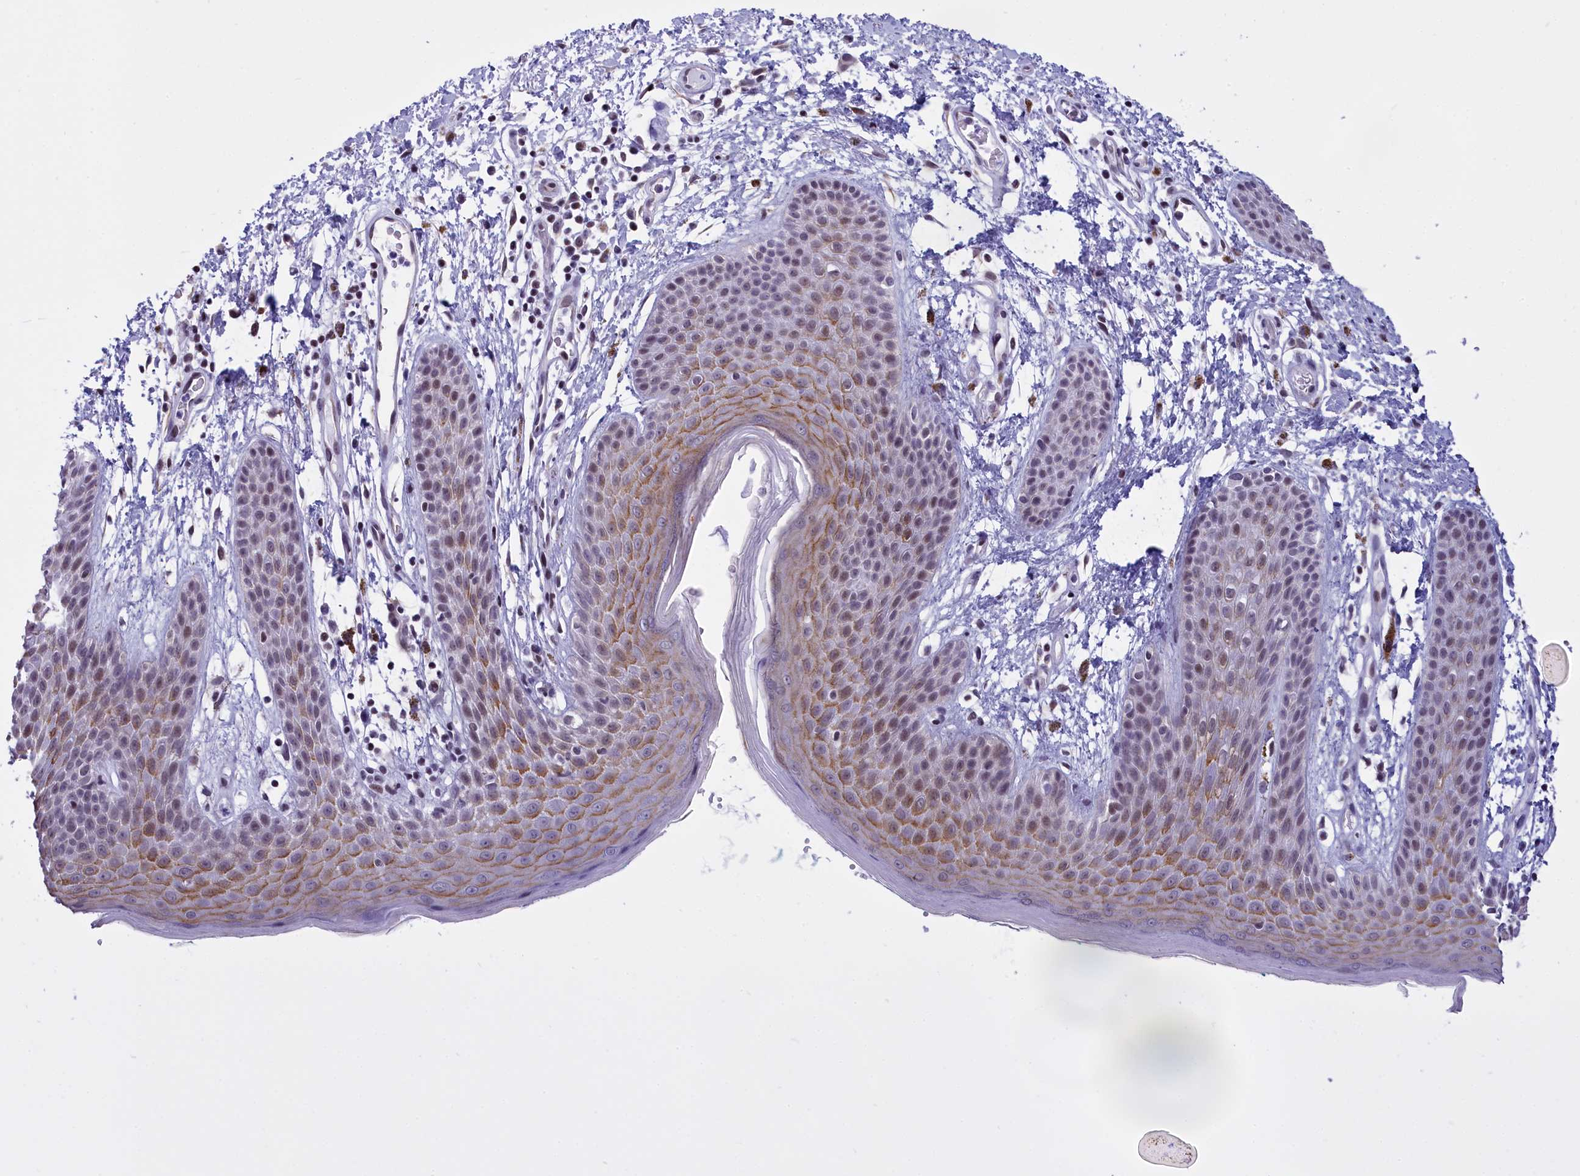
{"staining": {"intensity": "moderate", "quantity": "25%-75%", "location": "cytoplasmic/membranous,nuclear"}, "tissue": "skin", "cell_type": "Epidermal cells", "image_type": "normal", "snomed": [{"axis": "morphology", "description": "Normal tissue, NOS"}, {"axis": "topography", "description": "Anal"}], "caption": "Immunohistochemical staining of normal human skin demonstrates moderate cytoplasmic/membranous,nuclear protein expression in approximately 25%-75% of epidermal cells. Immunohistochemistry (ihc) stains the protein in brown and the nuclei are stained blue.", "gene": "SPIRE2", "patient": {"sex": "male", "age": 74}}